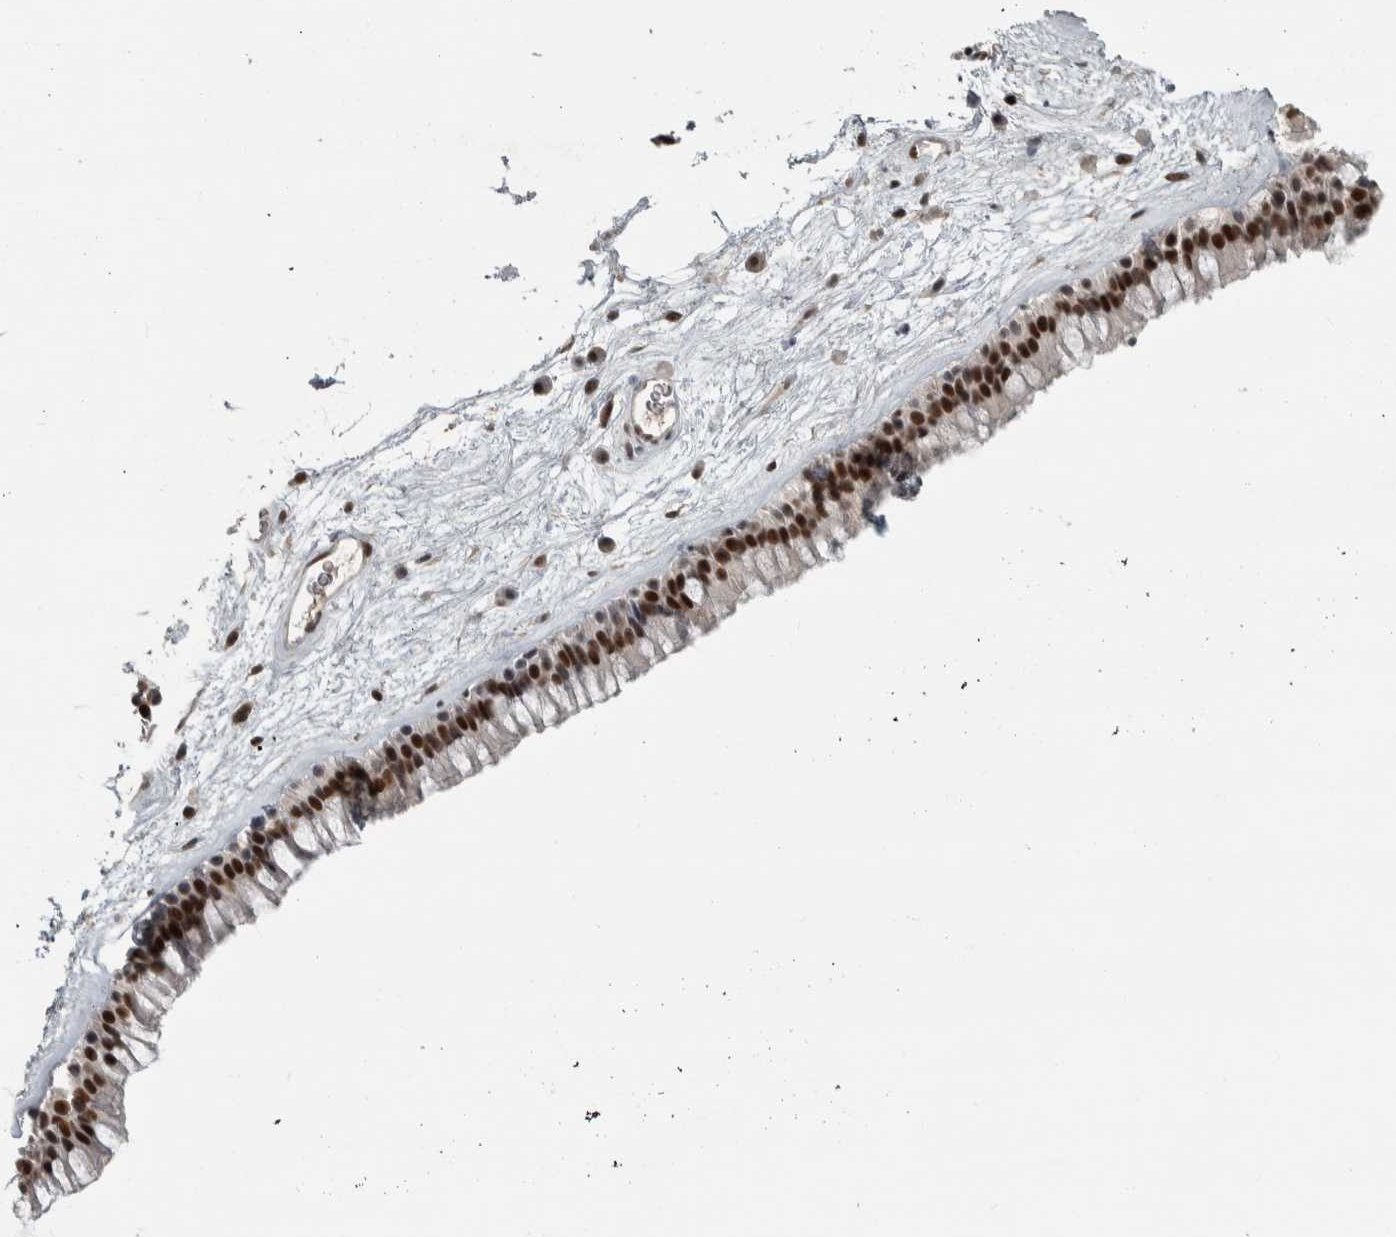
{"staining": {"intensity": "strong", "quantity": ">75%", "location": "nuclear"}, "tissue": "nasopharynx", "cell_type": "Respiratory epithelial cells", "image_type": "normal", "snomed": [{"axis": "morphology", "description": "Normal tissue, NOS"}, {"axis": "morphology", "description": "Inflammation, NOS"}, {"axis": "topography", "description": "Nasopharynx"}], "caption": "High-power microscopy captured an IHC histopathology image of normal nasopharynx, revealing strong nuclear expression in about >75% of respiratory epithelial cells.", "gene": "DDX42", "patient": {"sex": "male", "age": 48}}